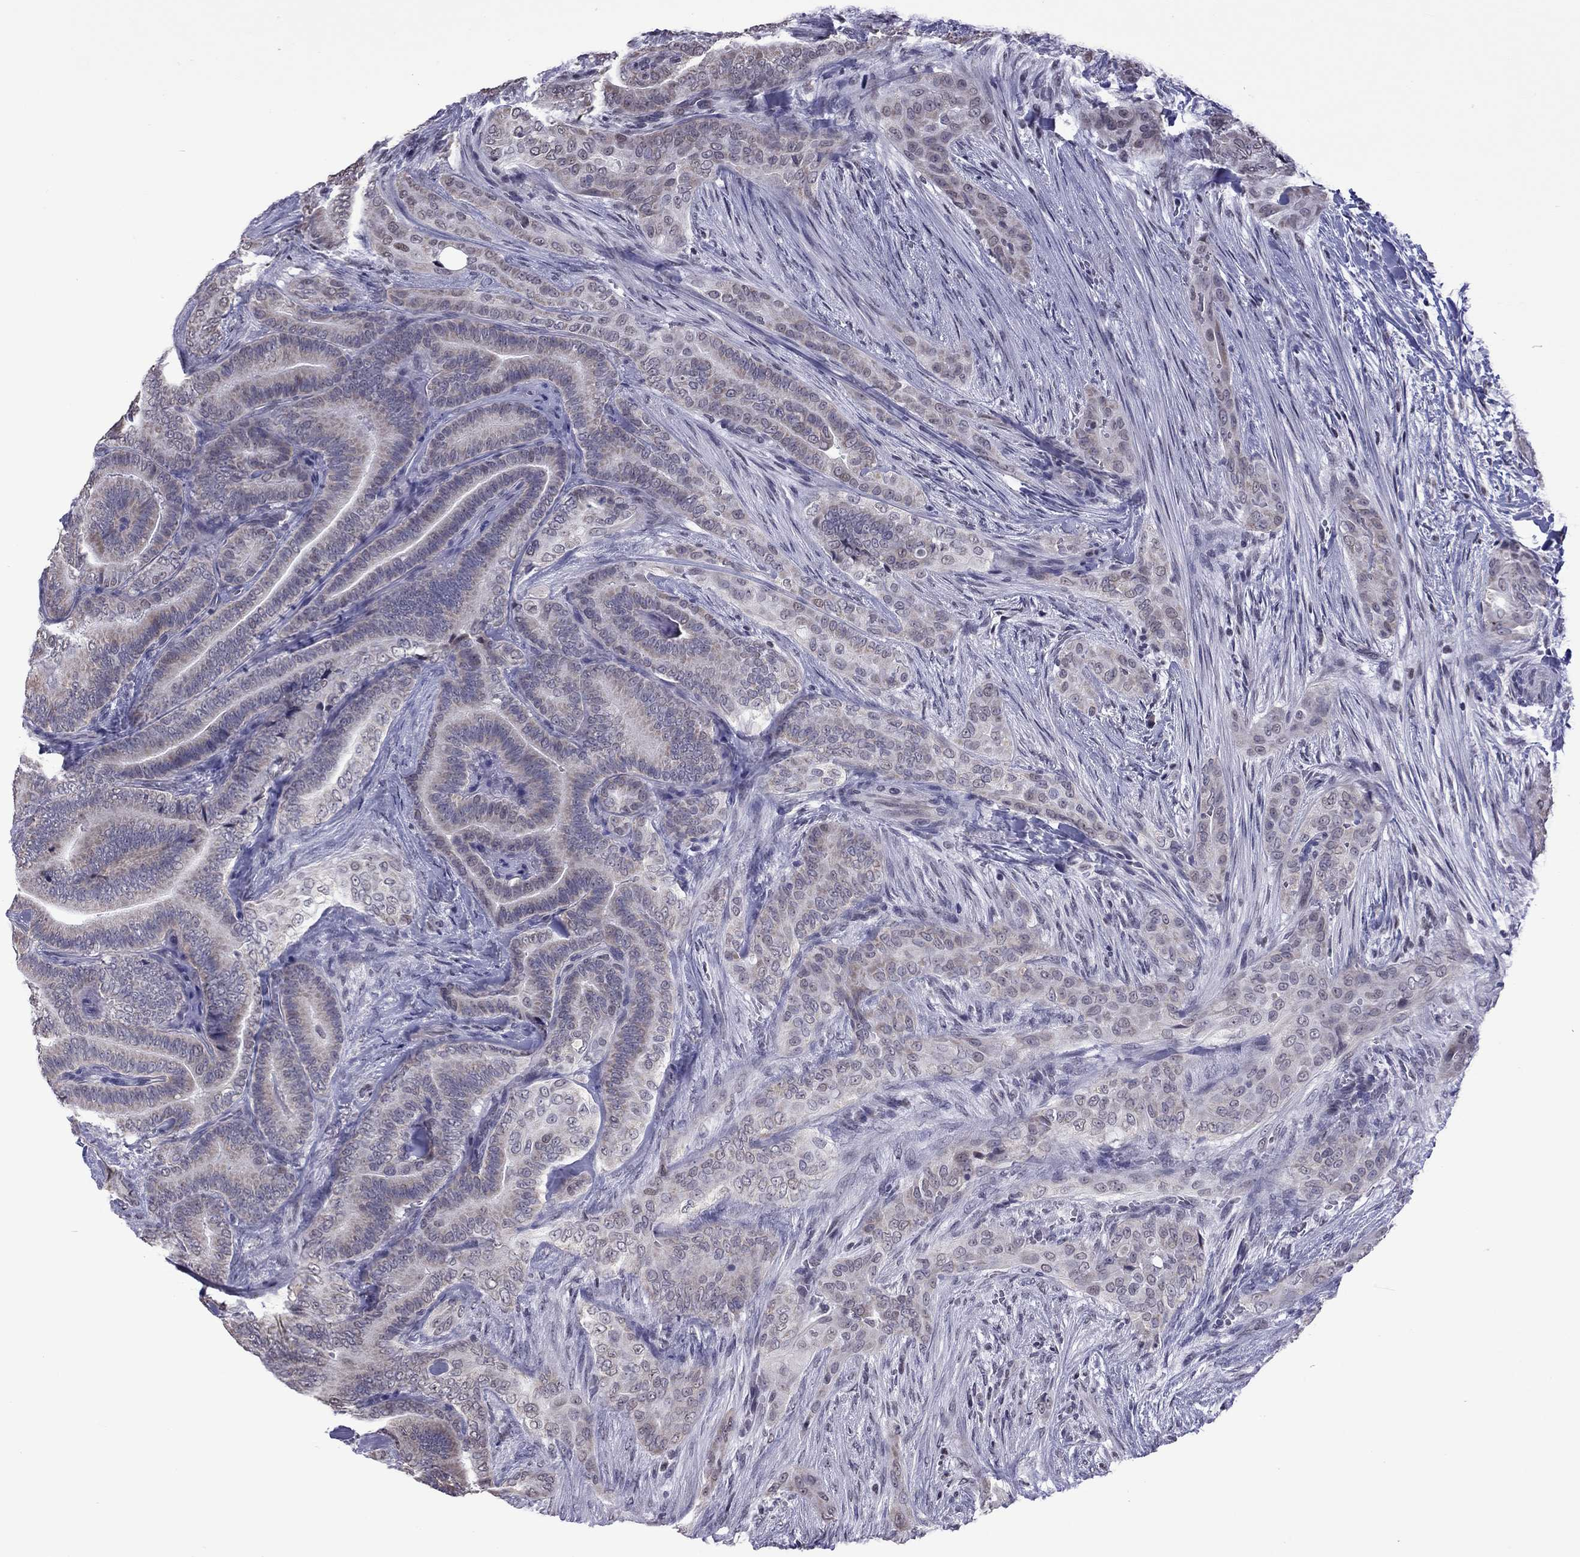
{"staining": {"intensity": "weak", "quantity": ">75%", "location": "cytoplasmic/membranous"}, "tissue": "thyroid cancer", "cell_type": "Tumor cells", "image_type": "cancer", "snomed": [{"axis": "morphology", "description": "Papillary adenocarcinoma, NOS"}, {"axis": "topography", "description": "Thyroid gland"}], "caption": "Immunohistochemistry (IHC) image of papillary adenocarcinoma (thyroid) stained for a protein (brown), which shows low levels of weak cytoplasmic/membranous positivity in about >75% of tumor cells.", "gene": "PPP1R3A", "patient": {"sex": "male", "age": 61}}